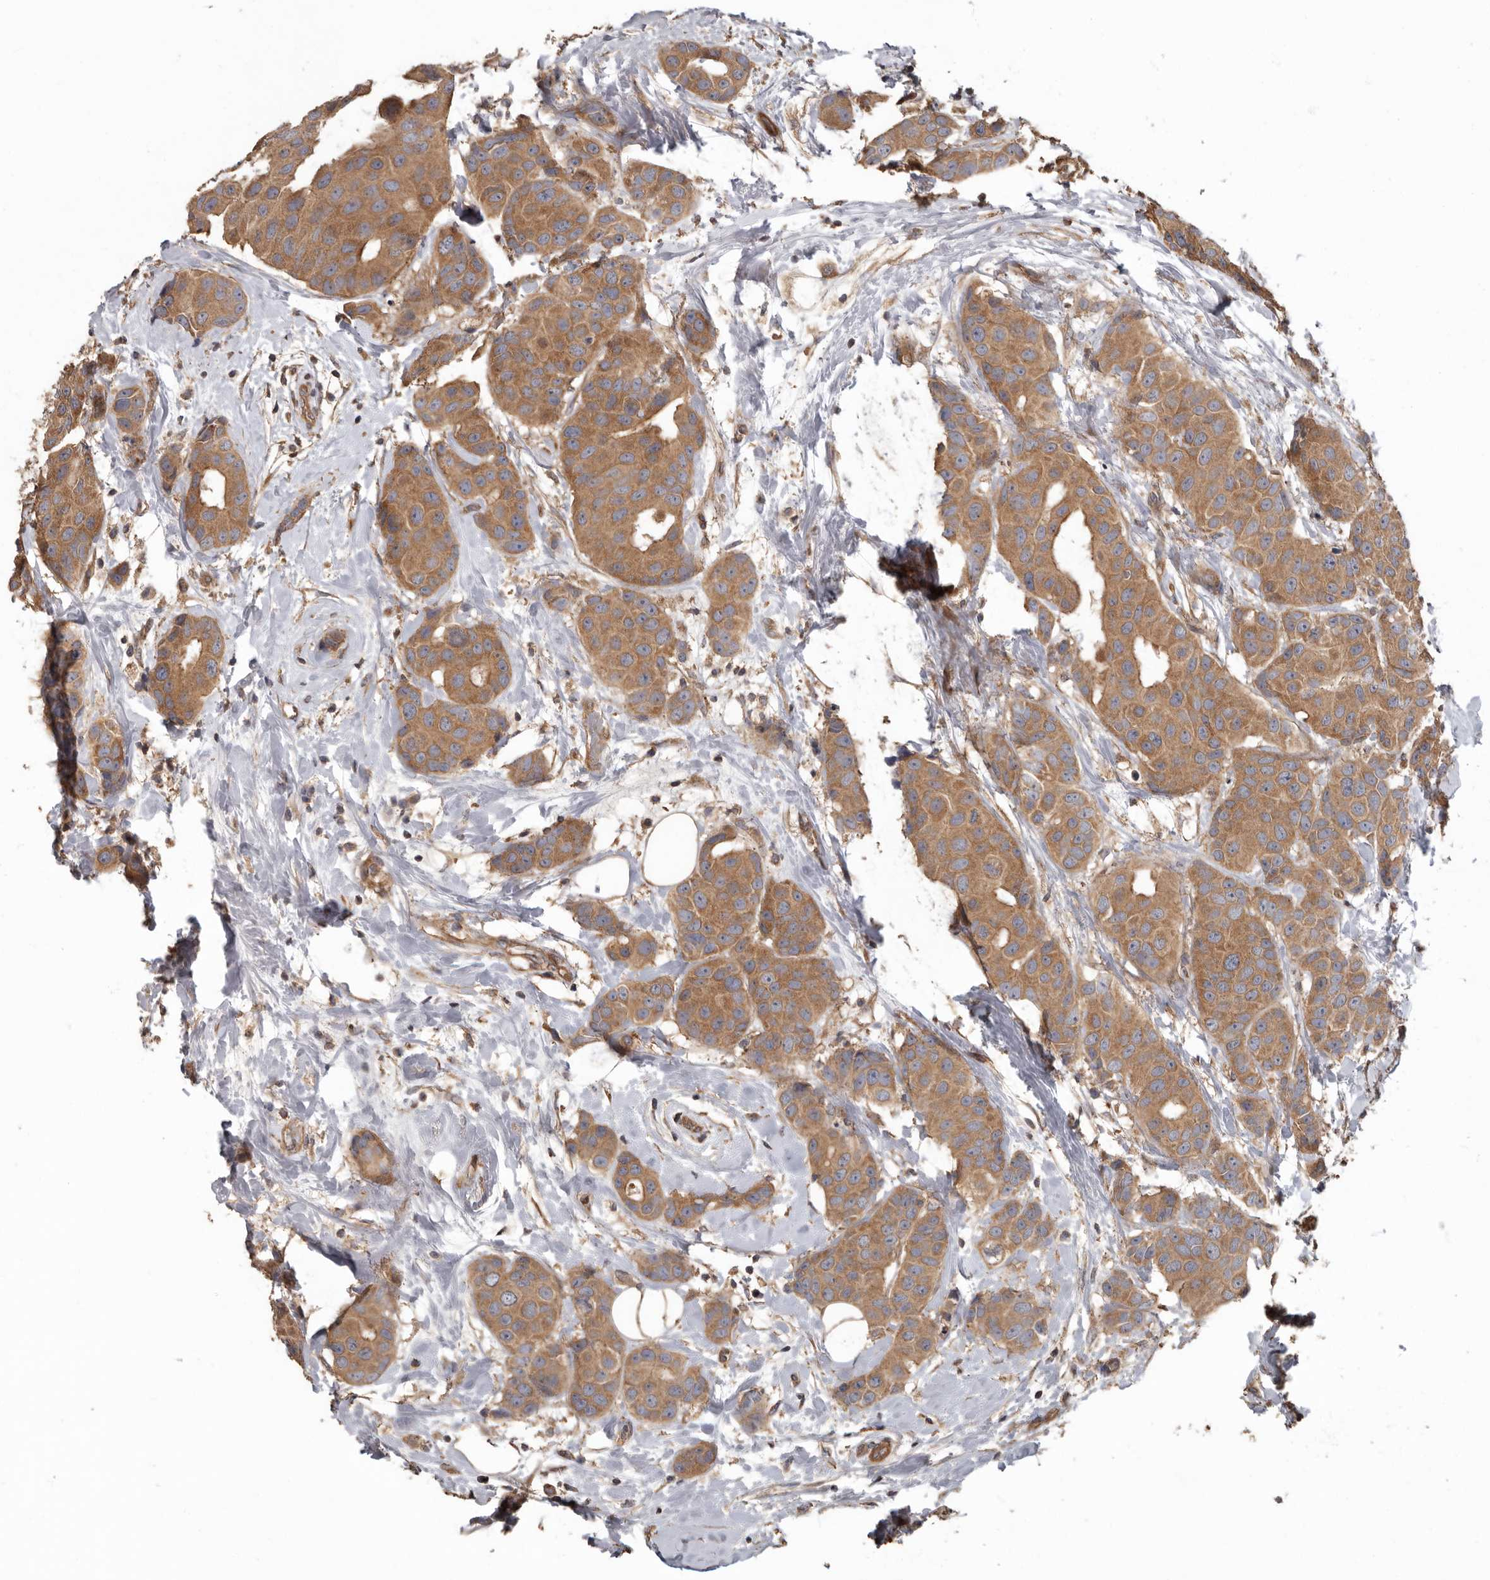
{"staining": {"intensity": "moderate", "quantity": ">75%", "location": "cytoplasmic/membranous"}, "tissue": "breast cancer", "cell_type": "Tumor cells", "image_type": "cancer", "snomed": [{"axis": "morphology", "description": "Normal tissue, NOS"}, {"axis": "morphology", "description": "Duct carcinoma"}, {"axis": "topography", "description": "Breast"}], "caption": "A photomicrograph of breast cancer stained for a protein demonstrates moderate cytoplasmic/membranous brown staining in tumor cells.", "gene": "ARHGEF5", "patient": {"sex": "female", "age": 39}}